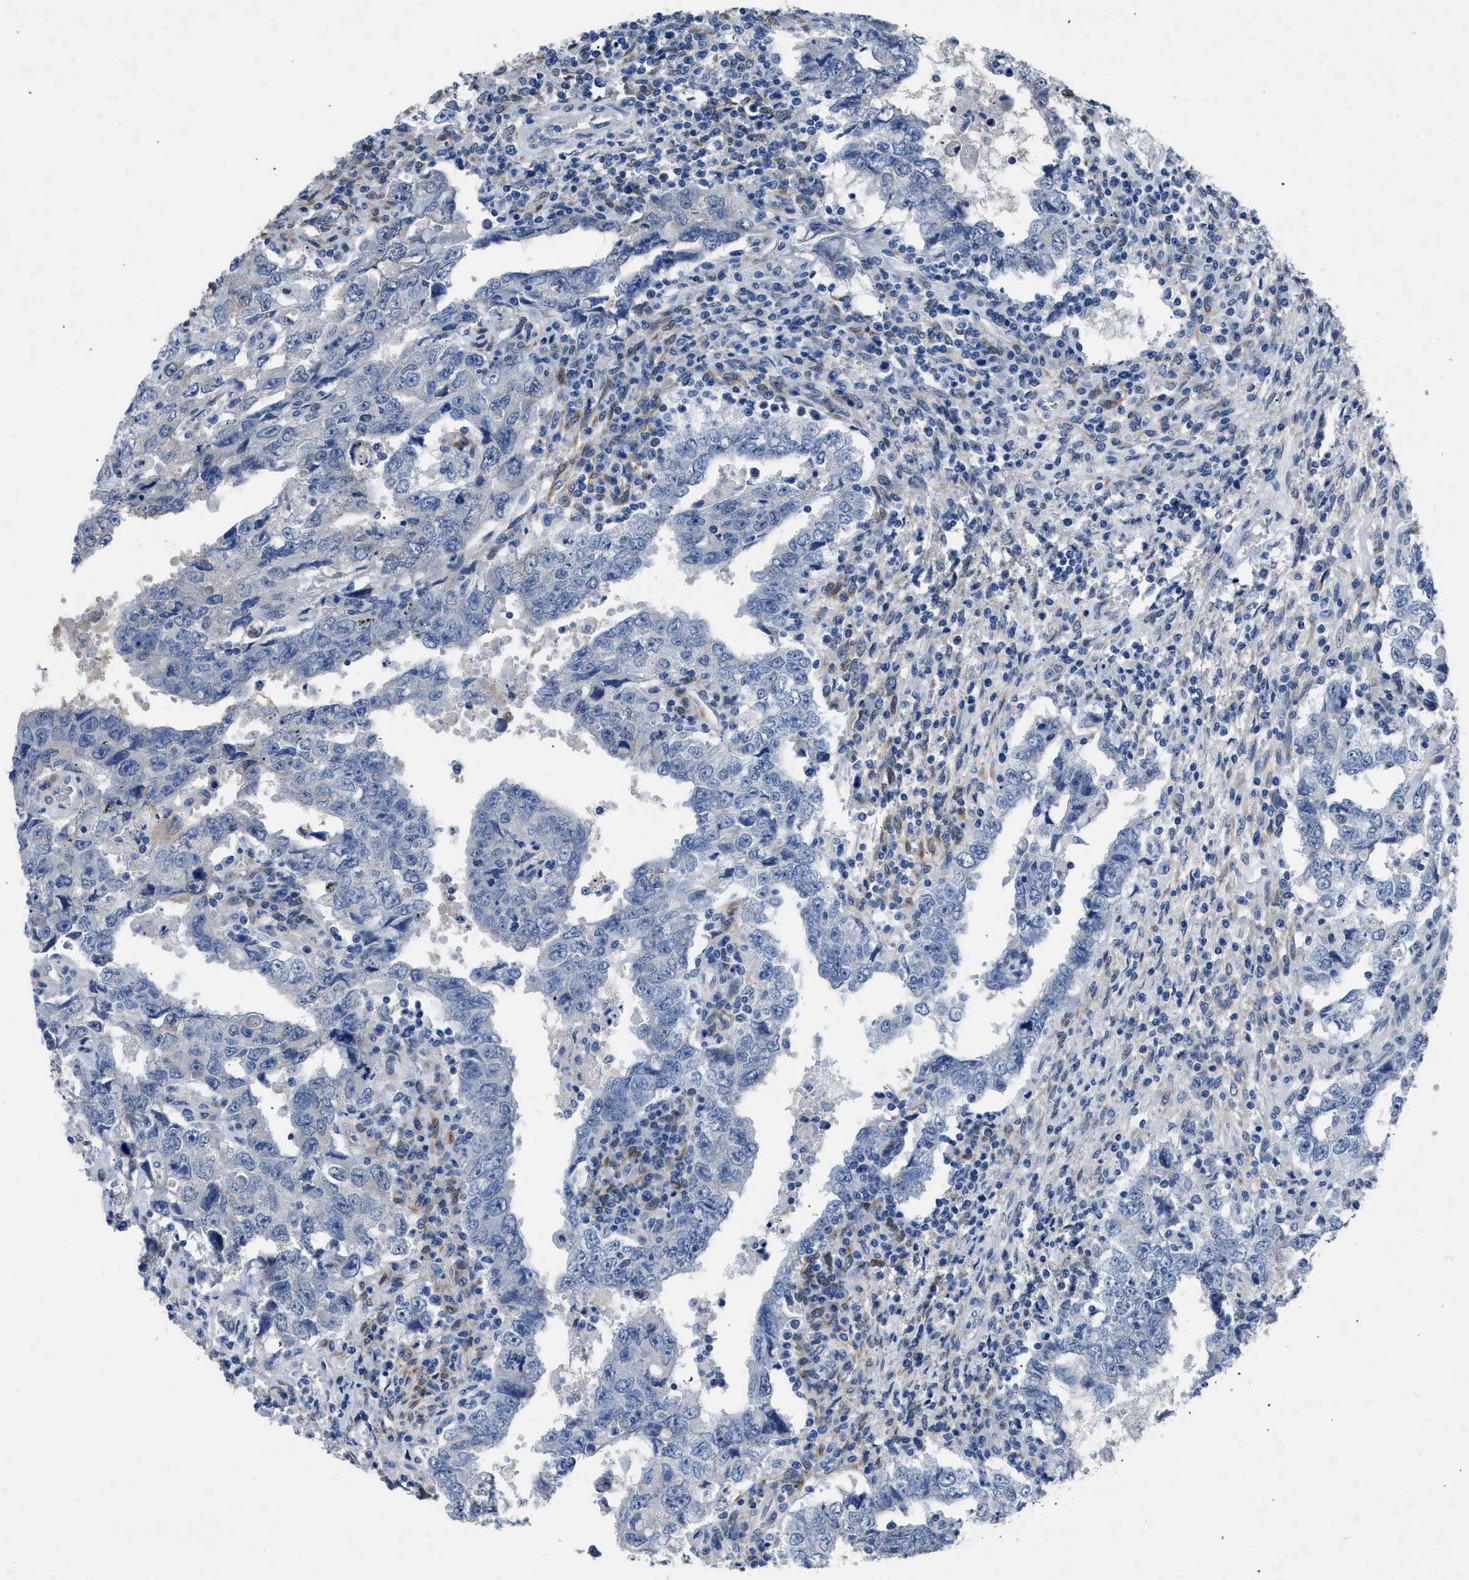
{"staining": {"intensity": "negative", "quantity": "none", "location": "none"}, "tissue": "testis cancer", "cell_type": "Tumor cells", "image_type": "cancer", "snomed": [{"axis": "morphology", "description": "Carcinoma, Embryonal, NOS"}, {"axis": "topography", "description": "Testis"}], "caption": "Photomicrograph shows no protein positivity in tumor cells of testis cancer tissue. The staining is performed using DAB (3,3'-diaminobenzidine) brown chromogen with nuclei counter-stained in using hematoxylin.", "gene": "RBP1", "patient": {"sex": "male", "age": 26}}